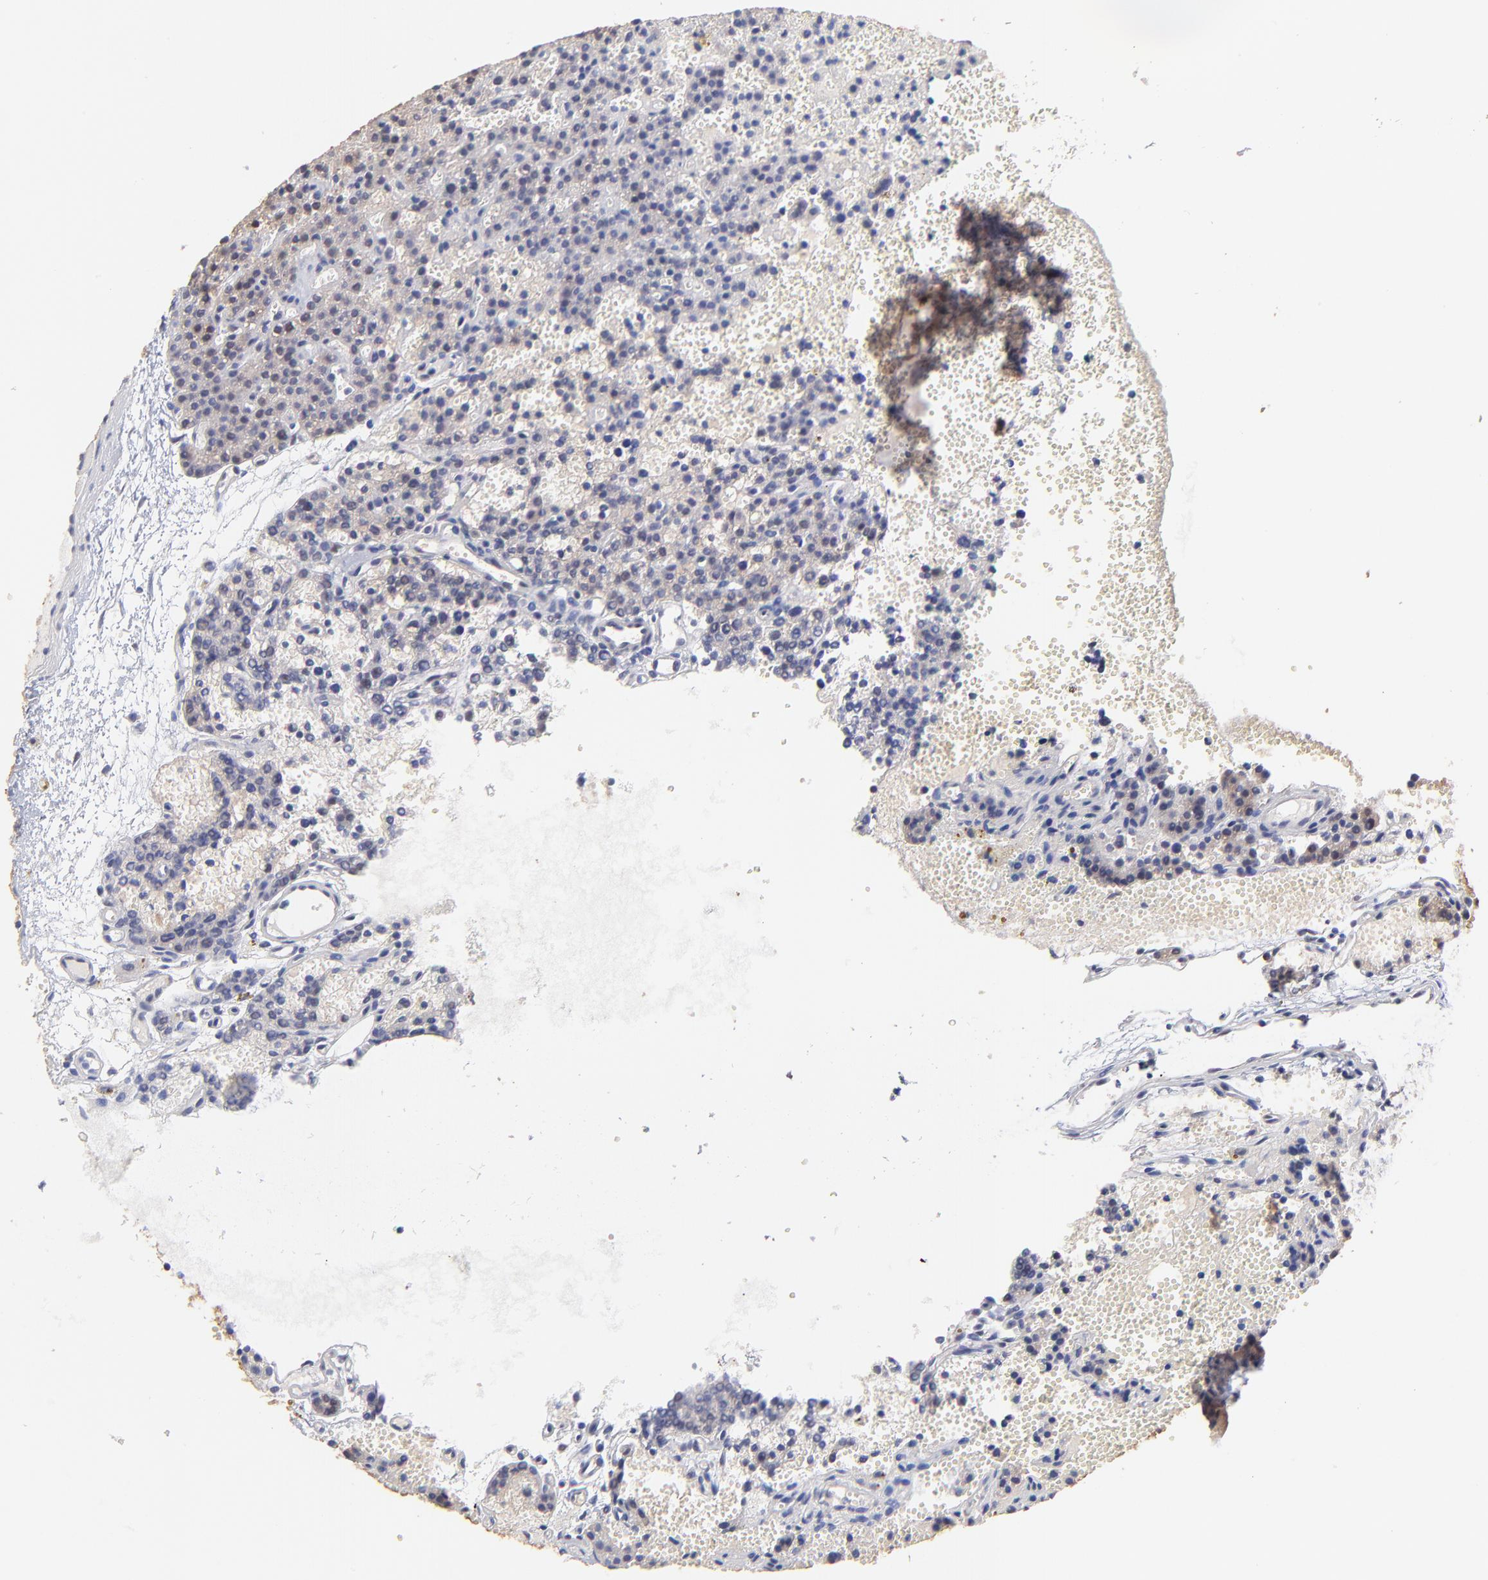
{"staining": {"intensity": "moderate", "quantity": ">75%", "location": "cytoplasmic/membranous"}, "tissue": "parathyroid gland", "cell_type": "Glandular cells", "image_type": "normal", "snomed": [{"axis": "morphology", "description": "Normal tissue, NOS"}, {"axis": "topography", "description": "Parathyroid gland"}], "caption": "Protein expression analysis of benign human parathyroid gland reveals moderate cytoplasmic/membranous expression in about >75% of glandular cells.", "gene": "PSMA6", "patient": {"sex": "male", "age": 25}}